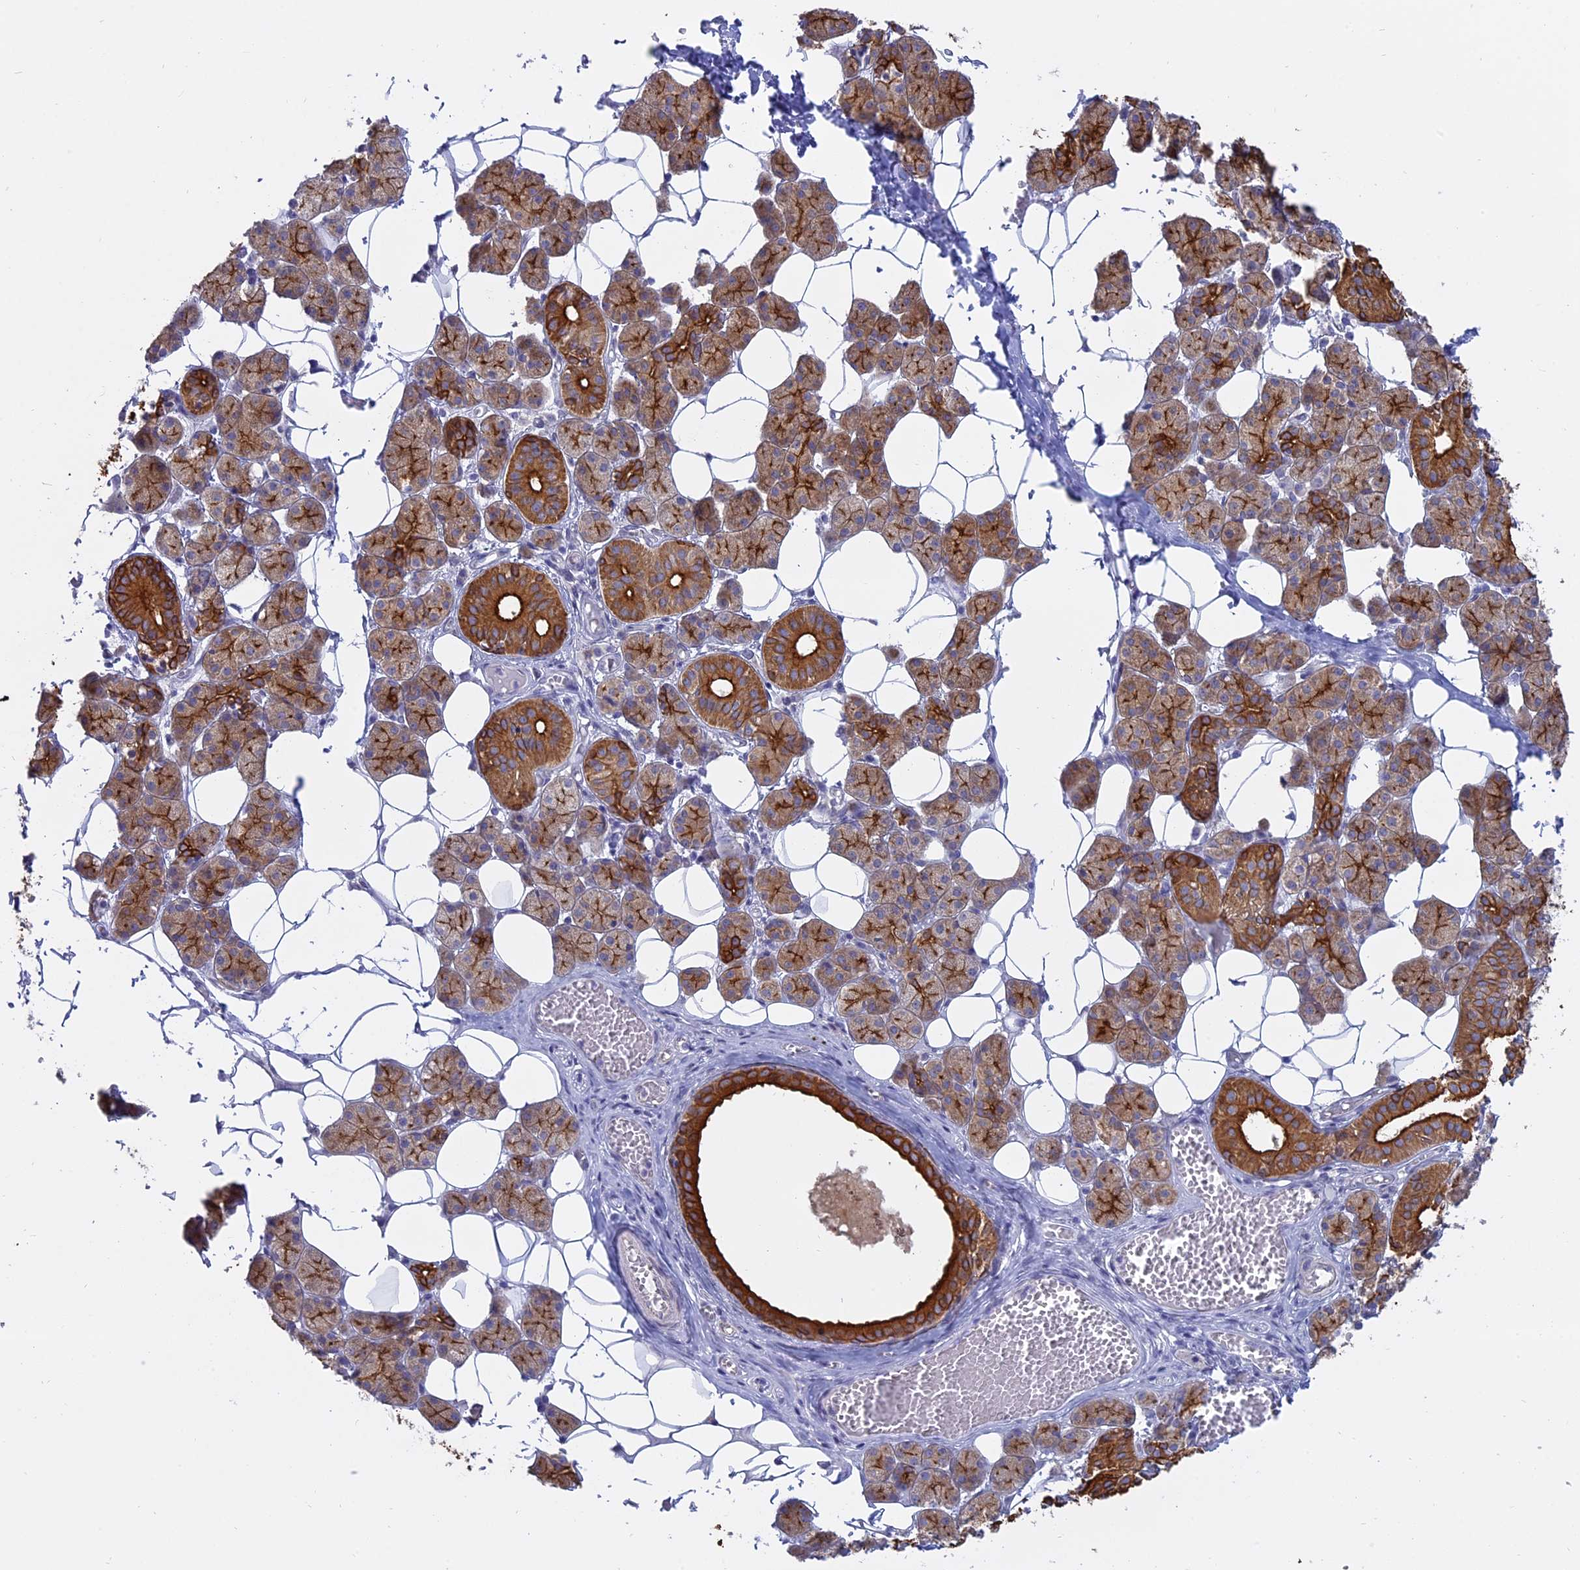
{"staining": {"intensity": "strong", "quantity": "25%-75%", "location": "cytoplasmic/membranous"}, "tissue": "salivary gland", "cell_type": "Glandular cells", "image_type": "normal", "snomed": [{"axis": "morphology", "description": "Normal tissue, NOS"}, {"axis": "topography", "description": "Salivary gland"}], "caption": "DAB immunohistochemical staining of normal salivary gland exhibits strong cytoplasmic/membranous protein positivity in about 25%-75% of glandular cells. The staining was performed using DAB to visualize the protein expression in brown, while the nuclei were stained in blue with hematoxylin (Magnification: 20x).", "gene": "MYO5B", "patient": {"sex": "female", "age": 33}}